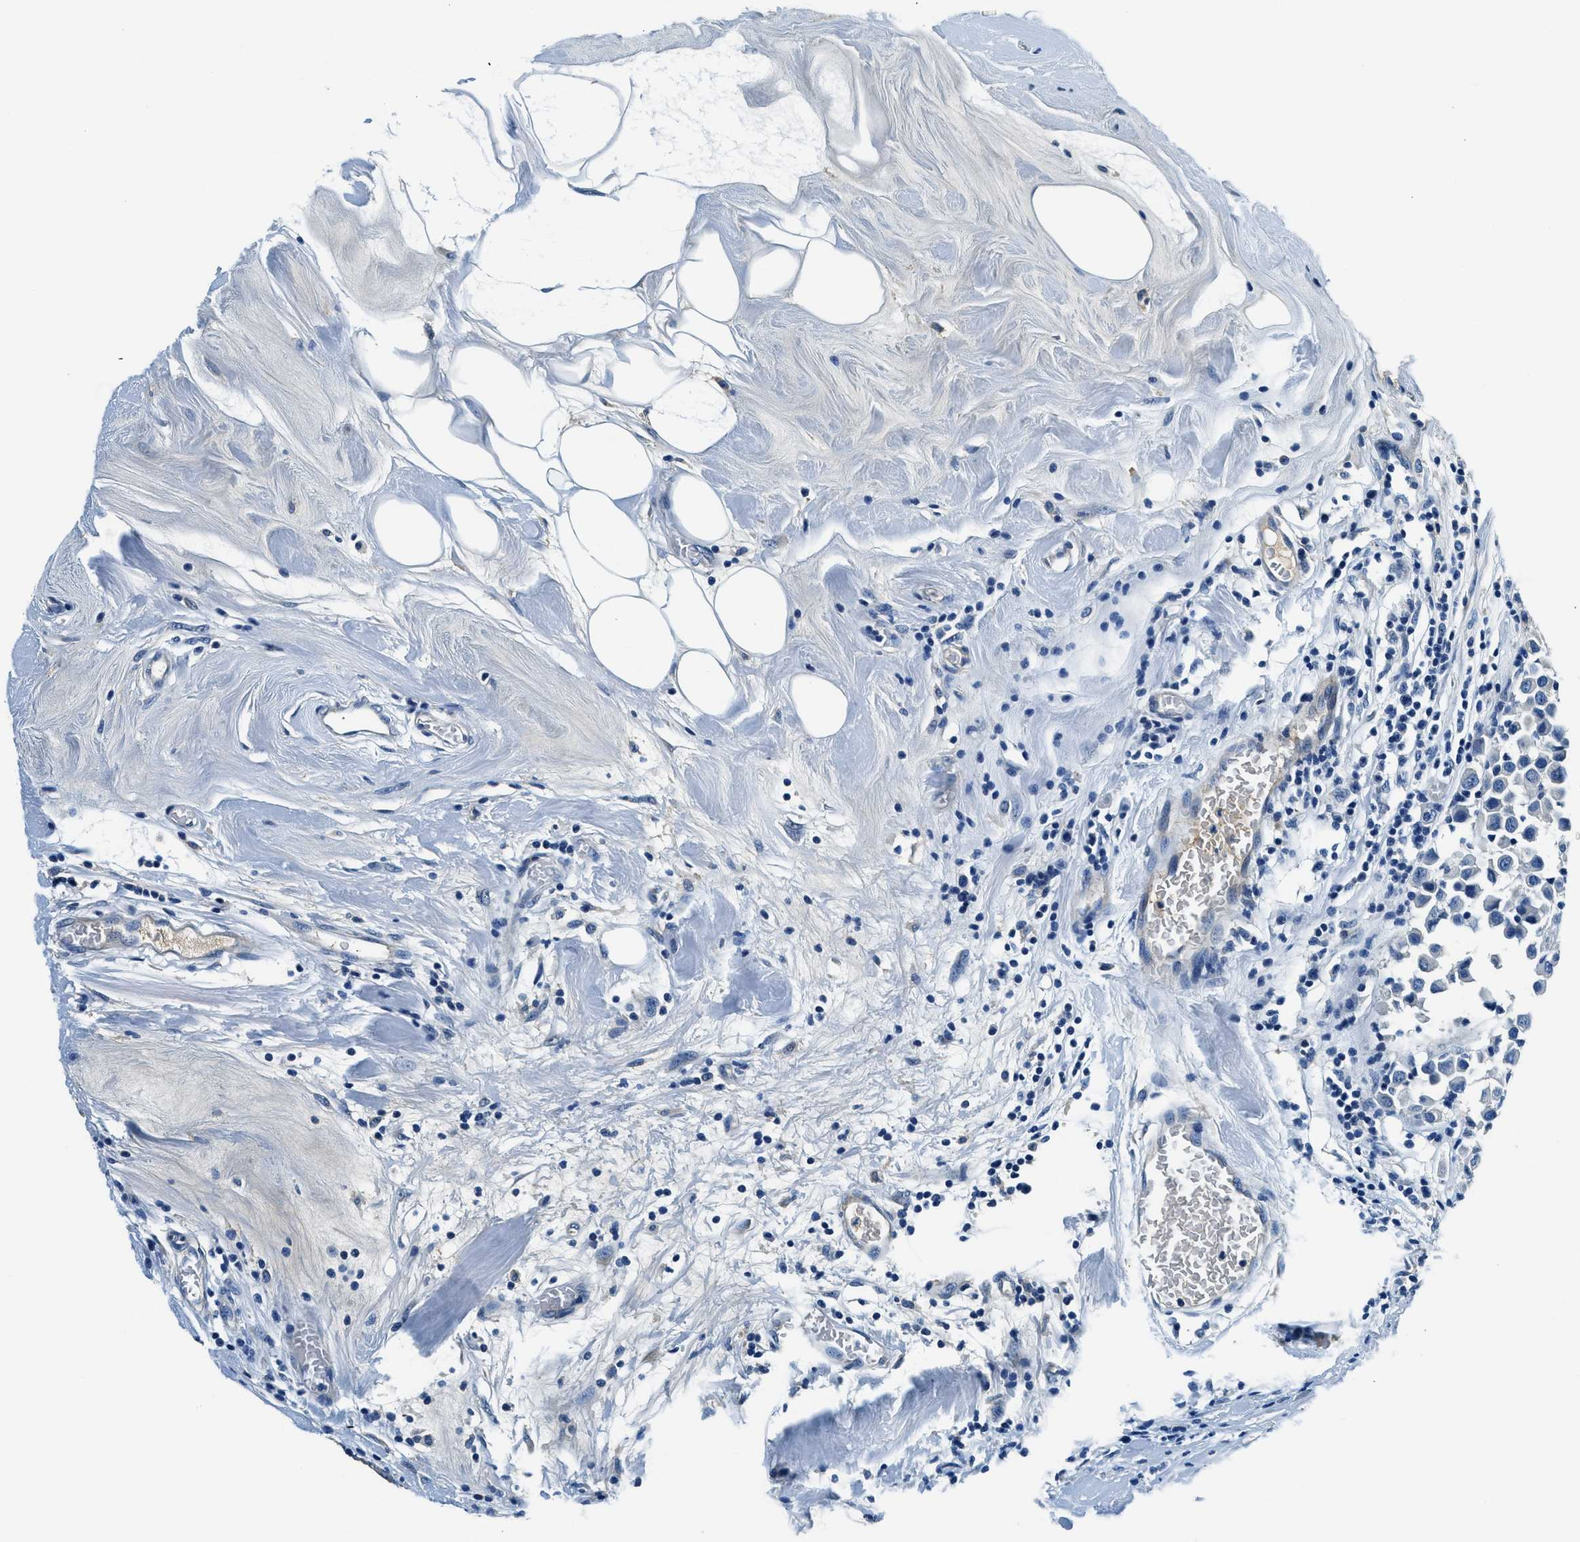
{"staining": {"intensity": "negative", "quantity": "none", "location": "none"}, "tissue": "breast cancer", "cell_type": "Tumor cells", "image_type": "cancer", "snomed": [{"axis": "morphology", "description": "Duct carcinoma"}, {"axis": "topography", "description": "Breast"}], "caption": "DAB immunohistochemical staining of human invasive ductal carcinoma (breast) shows no significant staining in tumor cells. Nuclei are stained in blue.", "gene": "TMEM186", "patient": {"sex": "female", "age": 61}}